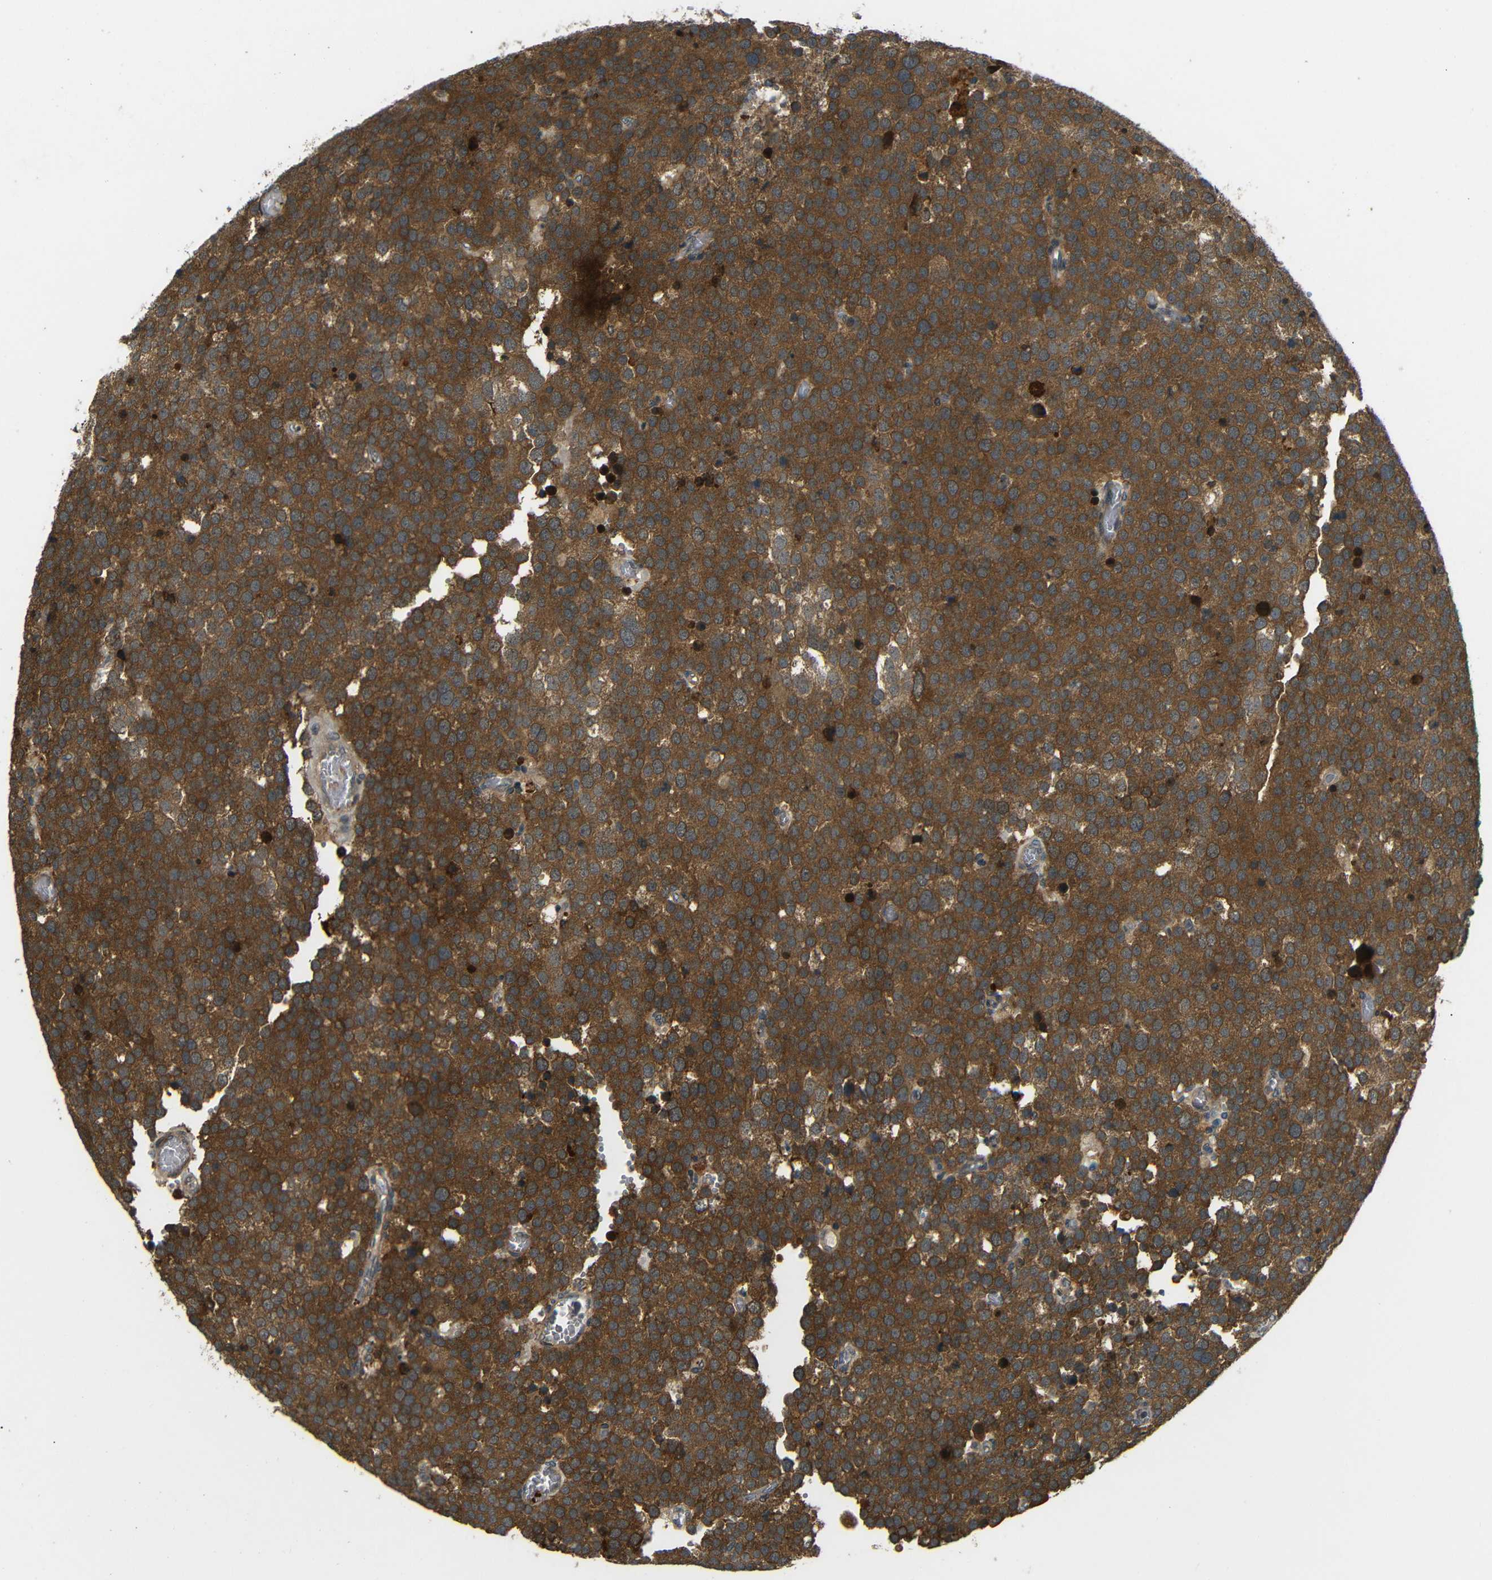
{"staining": {"intensity": "strong", "quantity": ">75%", "location": "cytoplasmic/membranous"}, "tissue": "testis cancer", "cell_type": "Tumor cells", "image_type": "cancer", "snomed": [{"axis": "morphology", "description": "Normal tissue, NOS"}, {"axis": "morphology", "description": "Seminoma, NOS"}, {"axis": "topography", "description": "Testis"}], "caption": "Strong cytoplasmic/membranous staining is present in about >75% of tumor cells in testis cancer (seminoma). The staining is performed using DAB (3,3'-diaminobenzidine) brown chromogen to label protein expression. The nuclei are counter-stained blue using hematoxylin.", "gene": "EPHB2", "patient": {"sex": "male", "age": 71}}